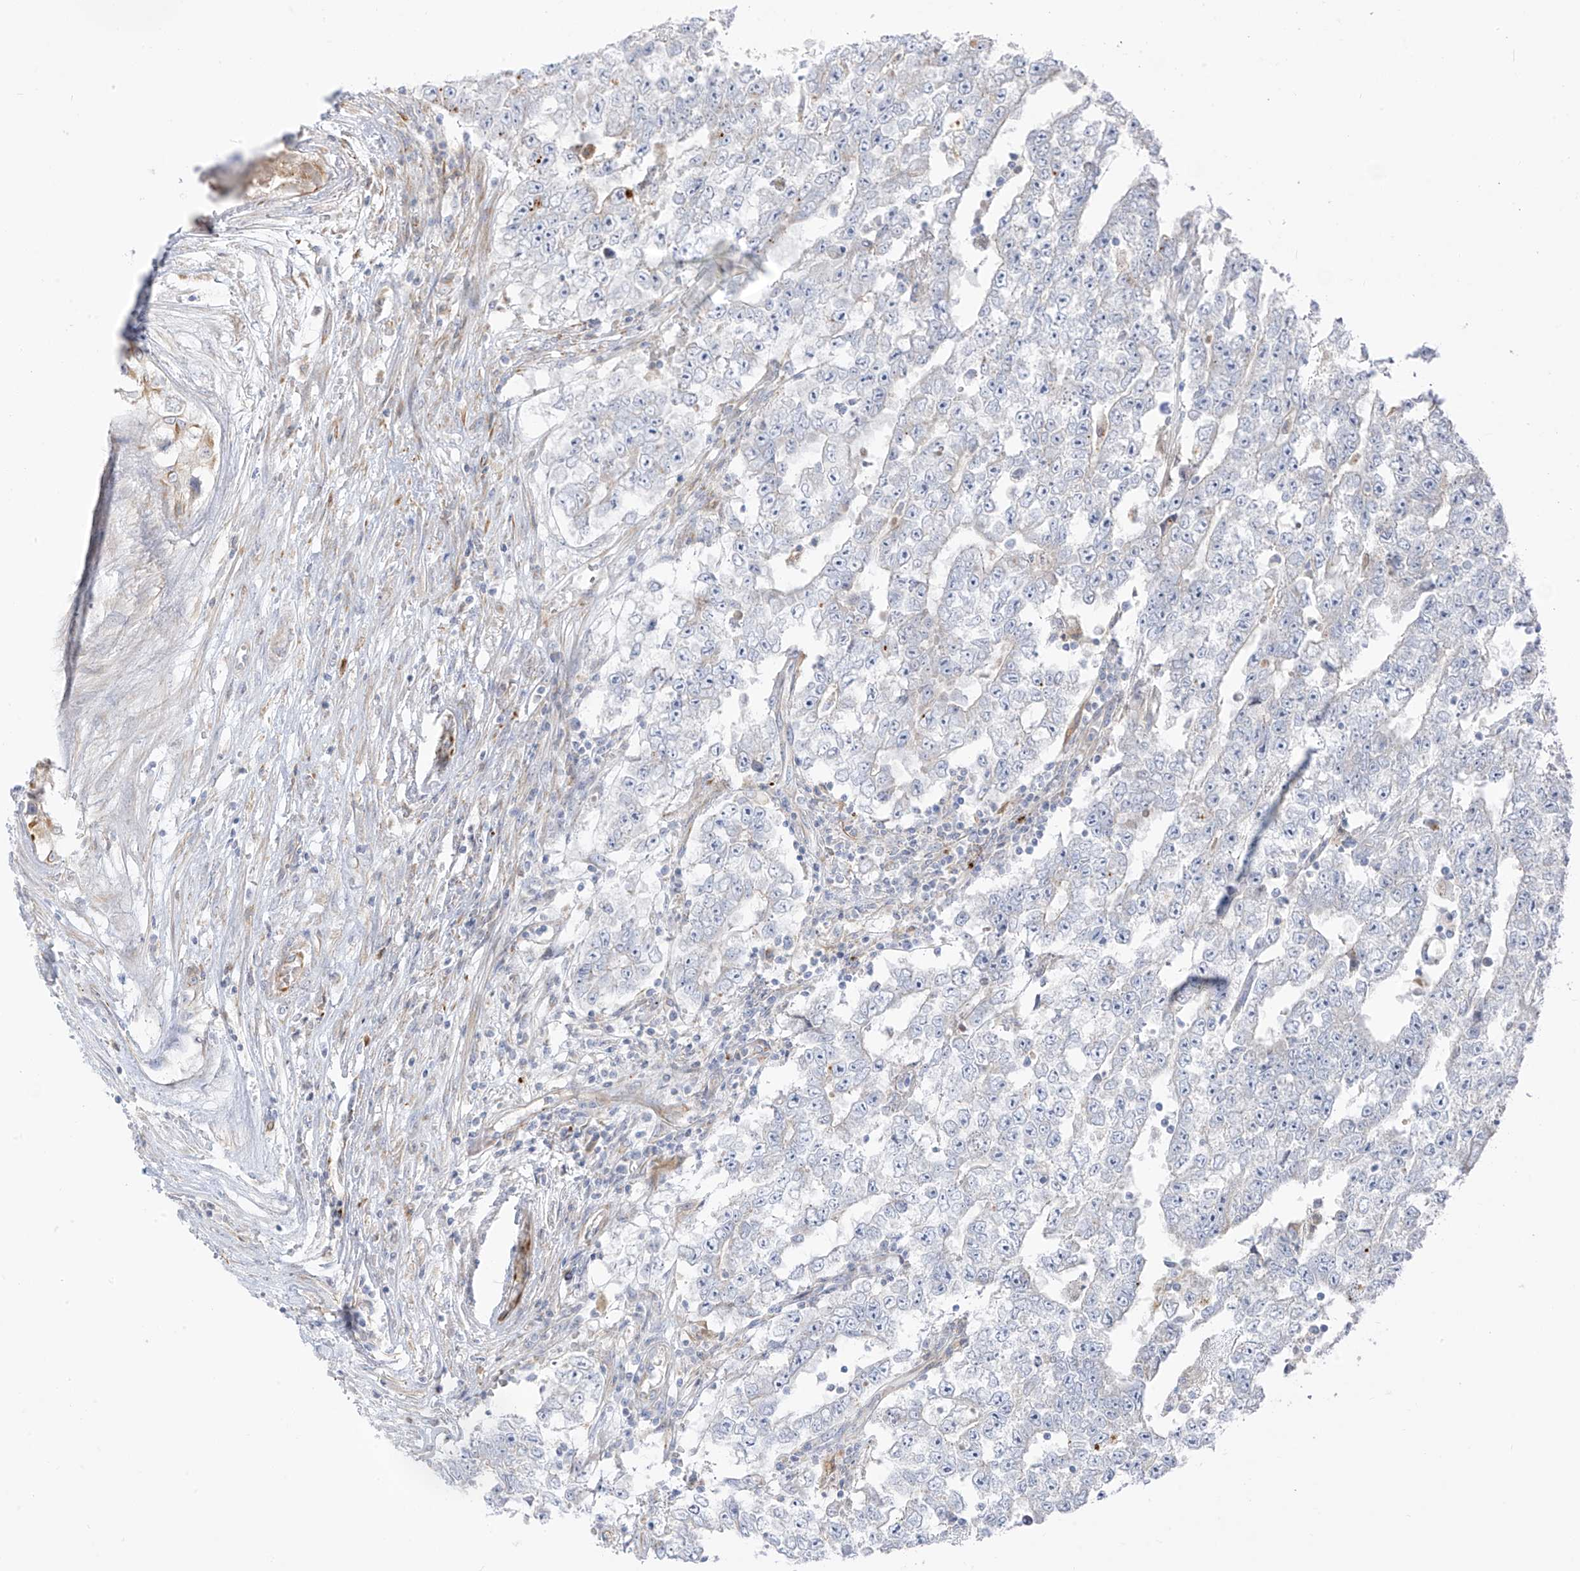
{"staining": {"intensity": "negative", "quantity": "none", "location": "none"}, "tissue": "testis cancer", "cell_type": "Tumor cells", "image_type": "cancer", "snomed": [{"axis": "morphology", "description": "Carcinoma, Embryonal, NOS"}, {"axis": "topography", "description": "Testis"}], "caption": "A histopathology image of human testis embryonal carcinoma is negative for staining in tumor cells. The staining was performed using DAB to visualize the protein expression in brown, while the nuclei were stained in blue with hematoxylin (Magnification: 20x).", "gene": "TAL2", "patient": {"sex": "male", "age": 25}}